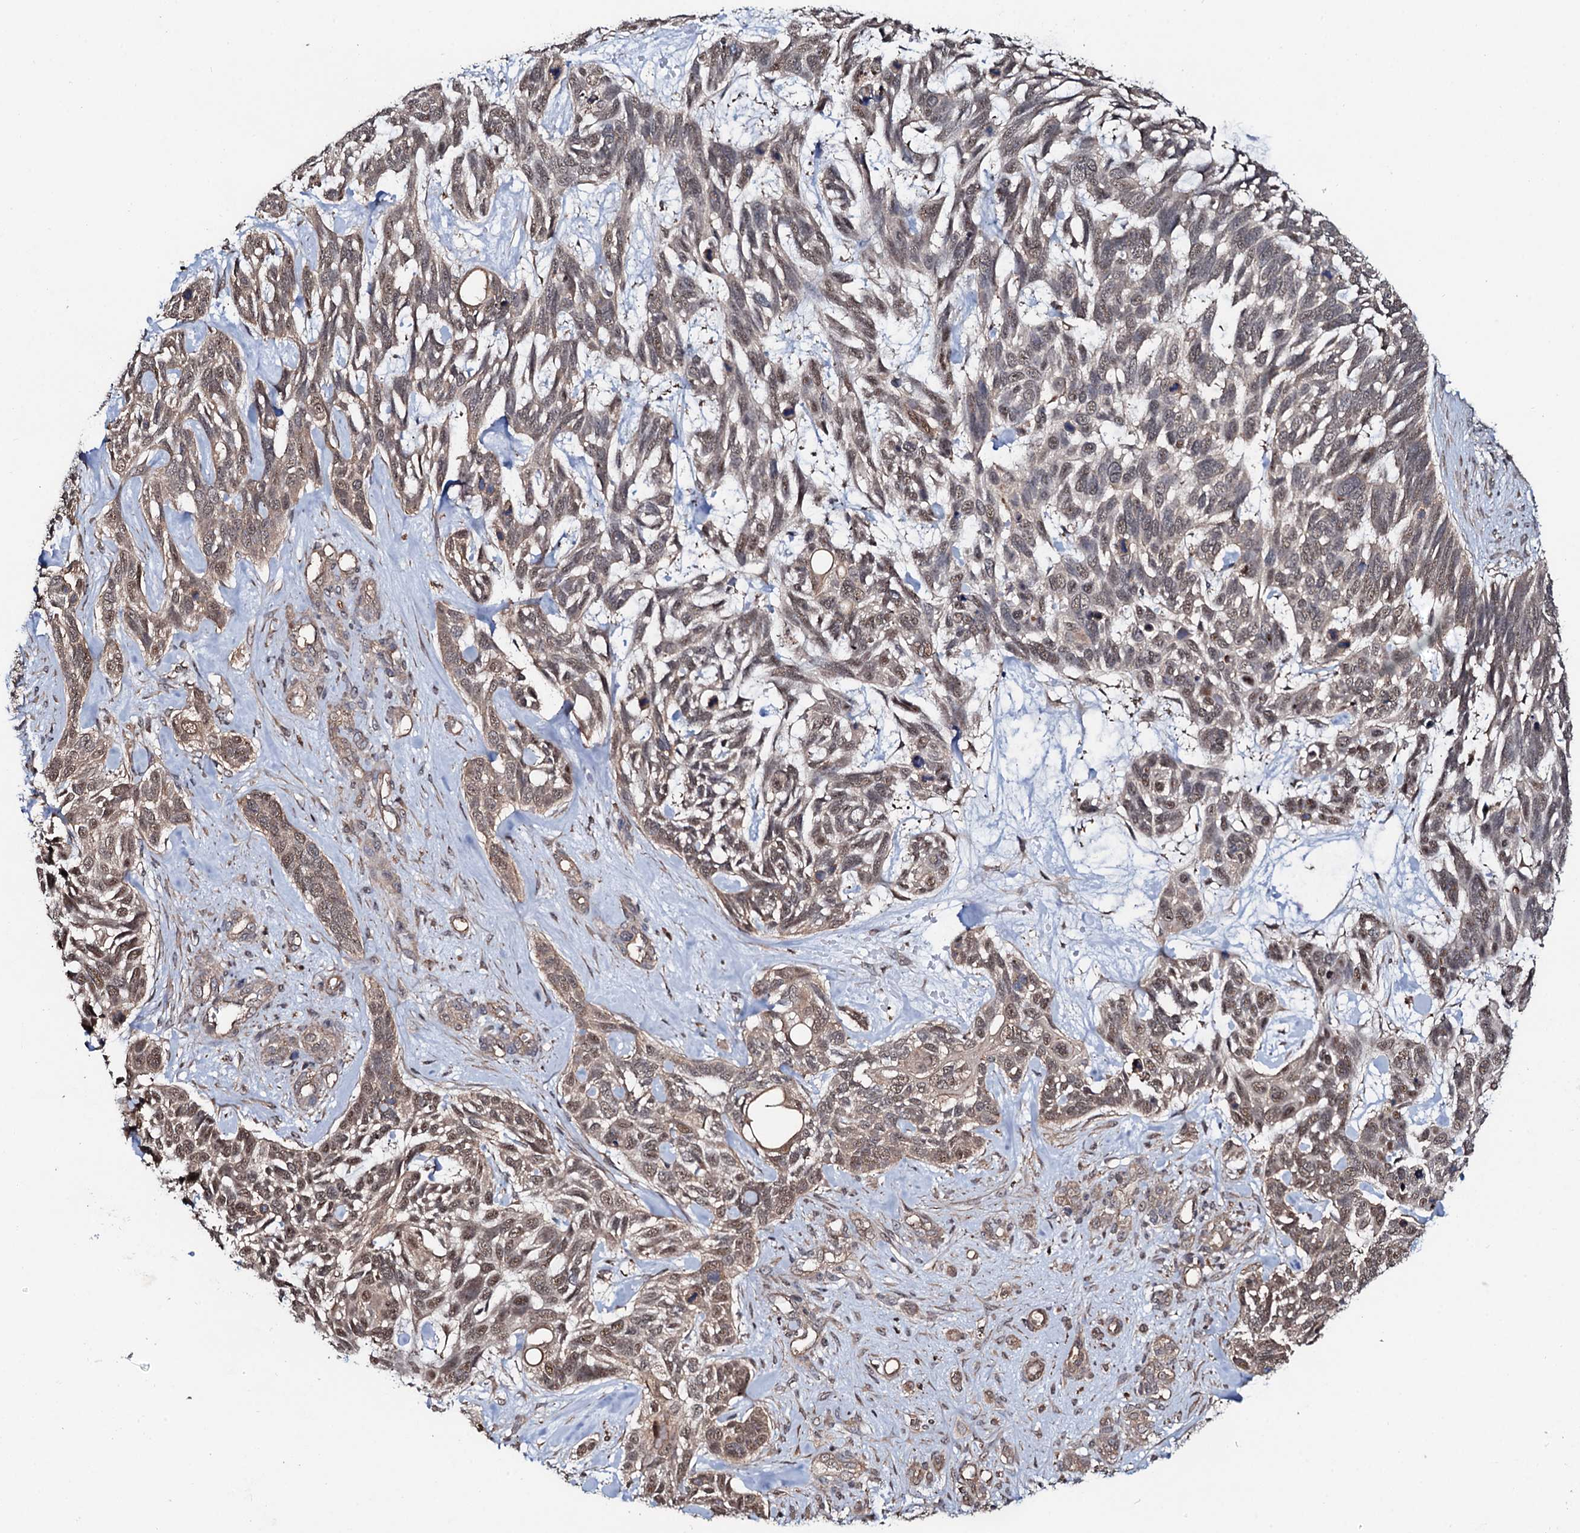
{"staining": {"intensity": "moderate", "quantity": ">75%", "location": "cytoplasmic/membranous,nuclear"}, "tissue": "skin cancer", "cell_type": "Tumor cells", "image_type": "cancer", "snomed": [{"axis": "morphology", "description": "Basal cell carcinoma"}, {"axis": "topography", "description": "Skin"}], "caption": "IHC (DAB (3,3'-diaminobenzidine)) staining of skin basal cell carcinoma demonstrates moderate cytoplasmic/membranous and nuclear protein staining in about >75% of tumor cells.", "gene": "COG6", "patient": {"sex": "male", "age": 88}}